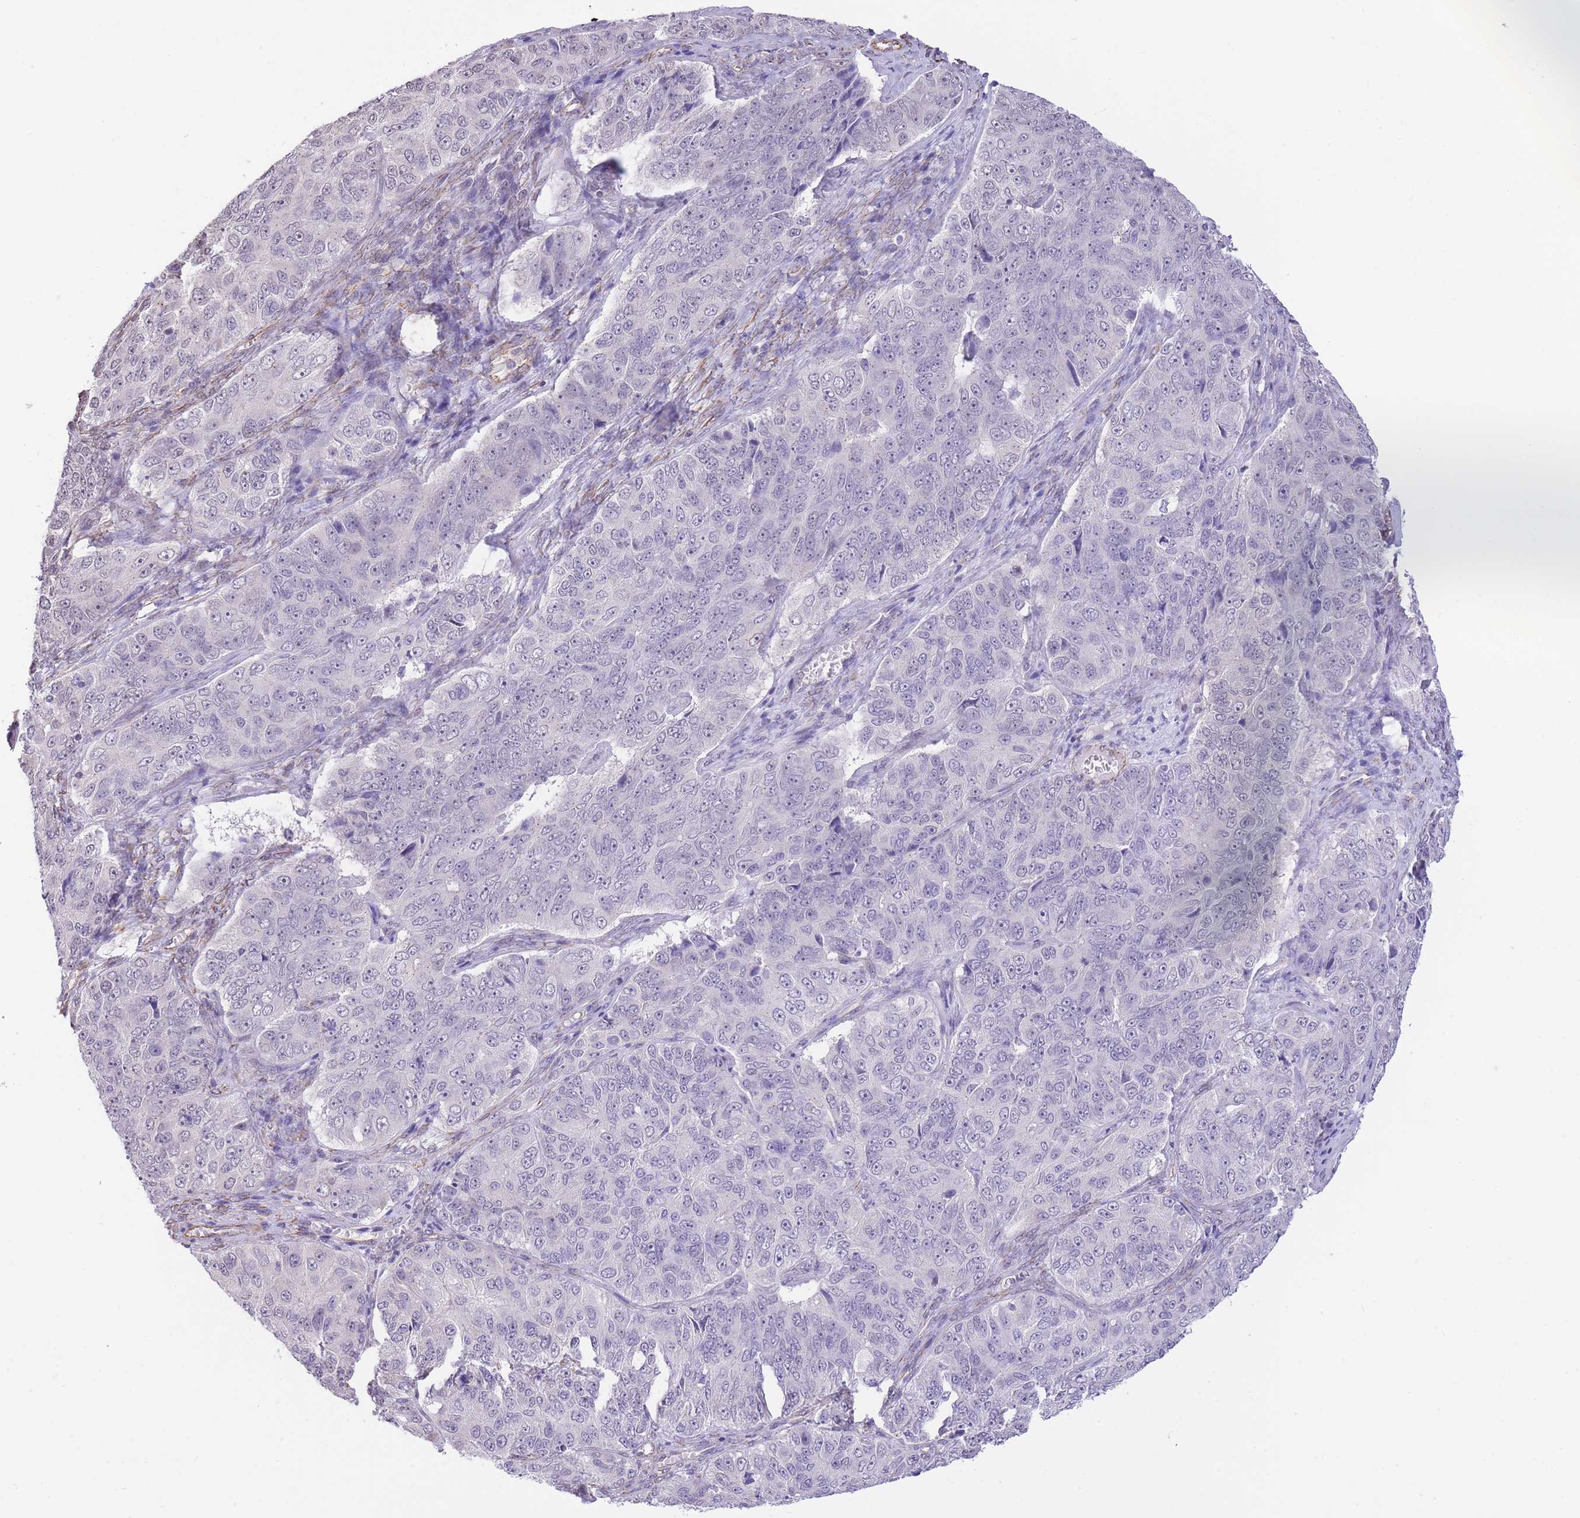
{"staining": {"intensity": "negative", "quantity": "none", "location": "none"}, "tissue": "ovarian cancer", "cell_type": "Tumor cells", "image_type": "cancer", "snomed": [{"axis": "morphology", "description": "Carcinoma, endometroid"}, {"axis": "topography", "description": "Ovary"}], "caption": "A high-resolution photomicrograph shows immunohistochemistry (IHC) staining of ovarian cancer (endometroid carcinoma), which displays no significant positivity in tumor cells.", "gene": "PSG8", "patient": {"sex": "female", "age": 51}}